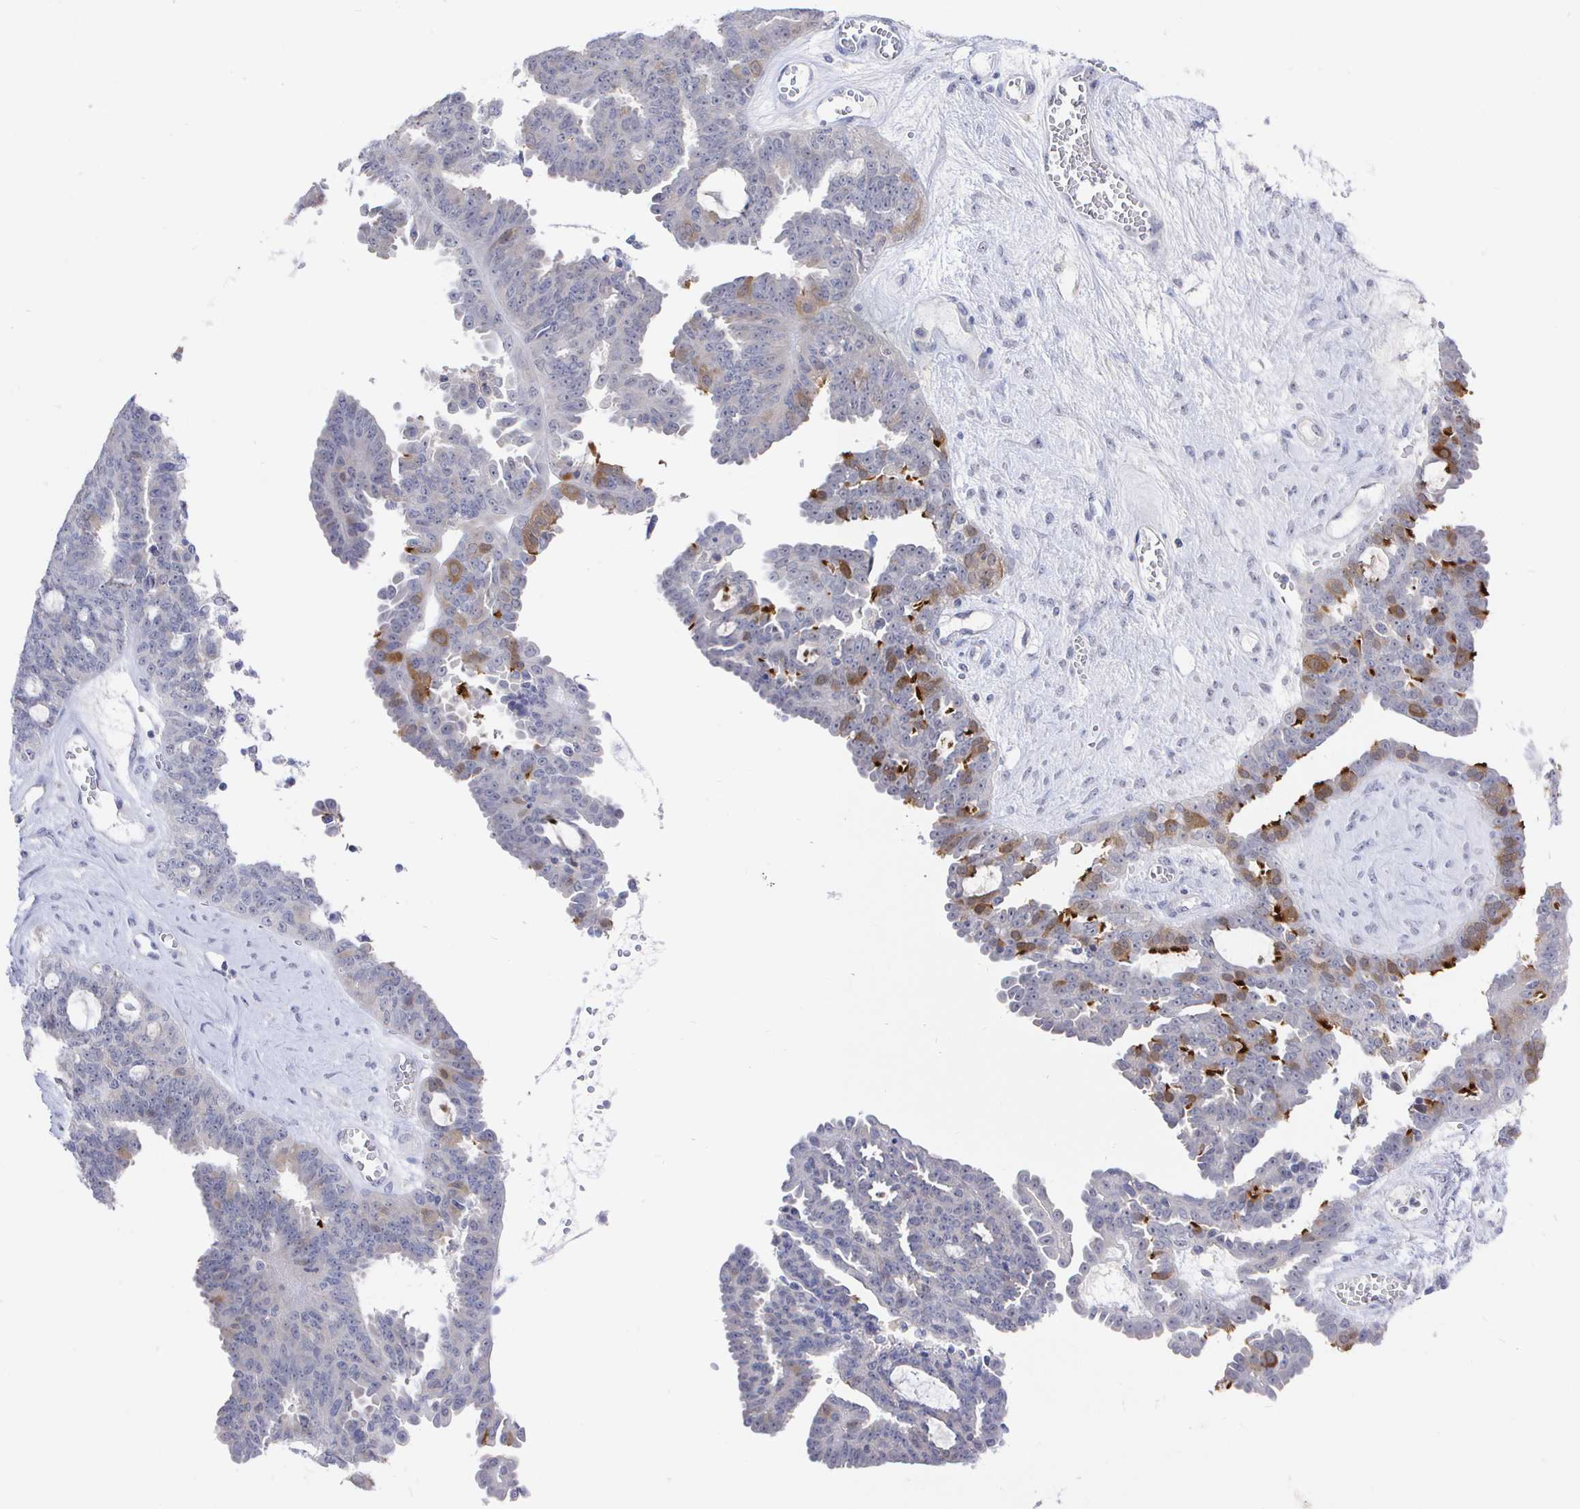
{"staining": {"intensity": "strong", "quantity": "<25%", "location": "cytoplasmic/membranous"}, "tissue": "ovarian cancer", "cell_type": "Tumor cells", "image_type": "cancer", "snomed": [{"axis": "morphology", "description": "Cystadenocarcinoma, serous, NOS"}, {"axis": "topography", "description": "Ovary"}], "caption": "This photomicrograph shows IHC staining of human ovarian serous cystadenocarcinoma, with medium strong cytoplasmic/membranous positivity in about <25% of tumor cells.", "gene": "LRRC23", "patient": {"sex": "female", "age": 71}}